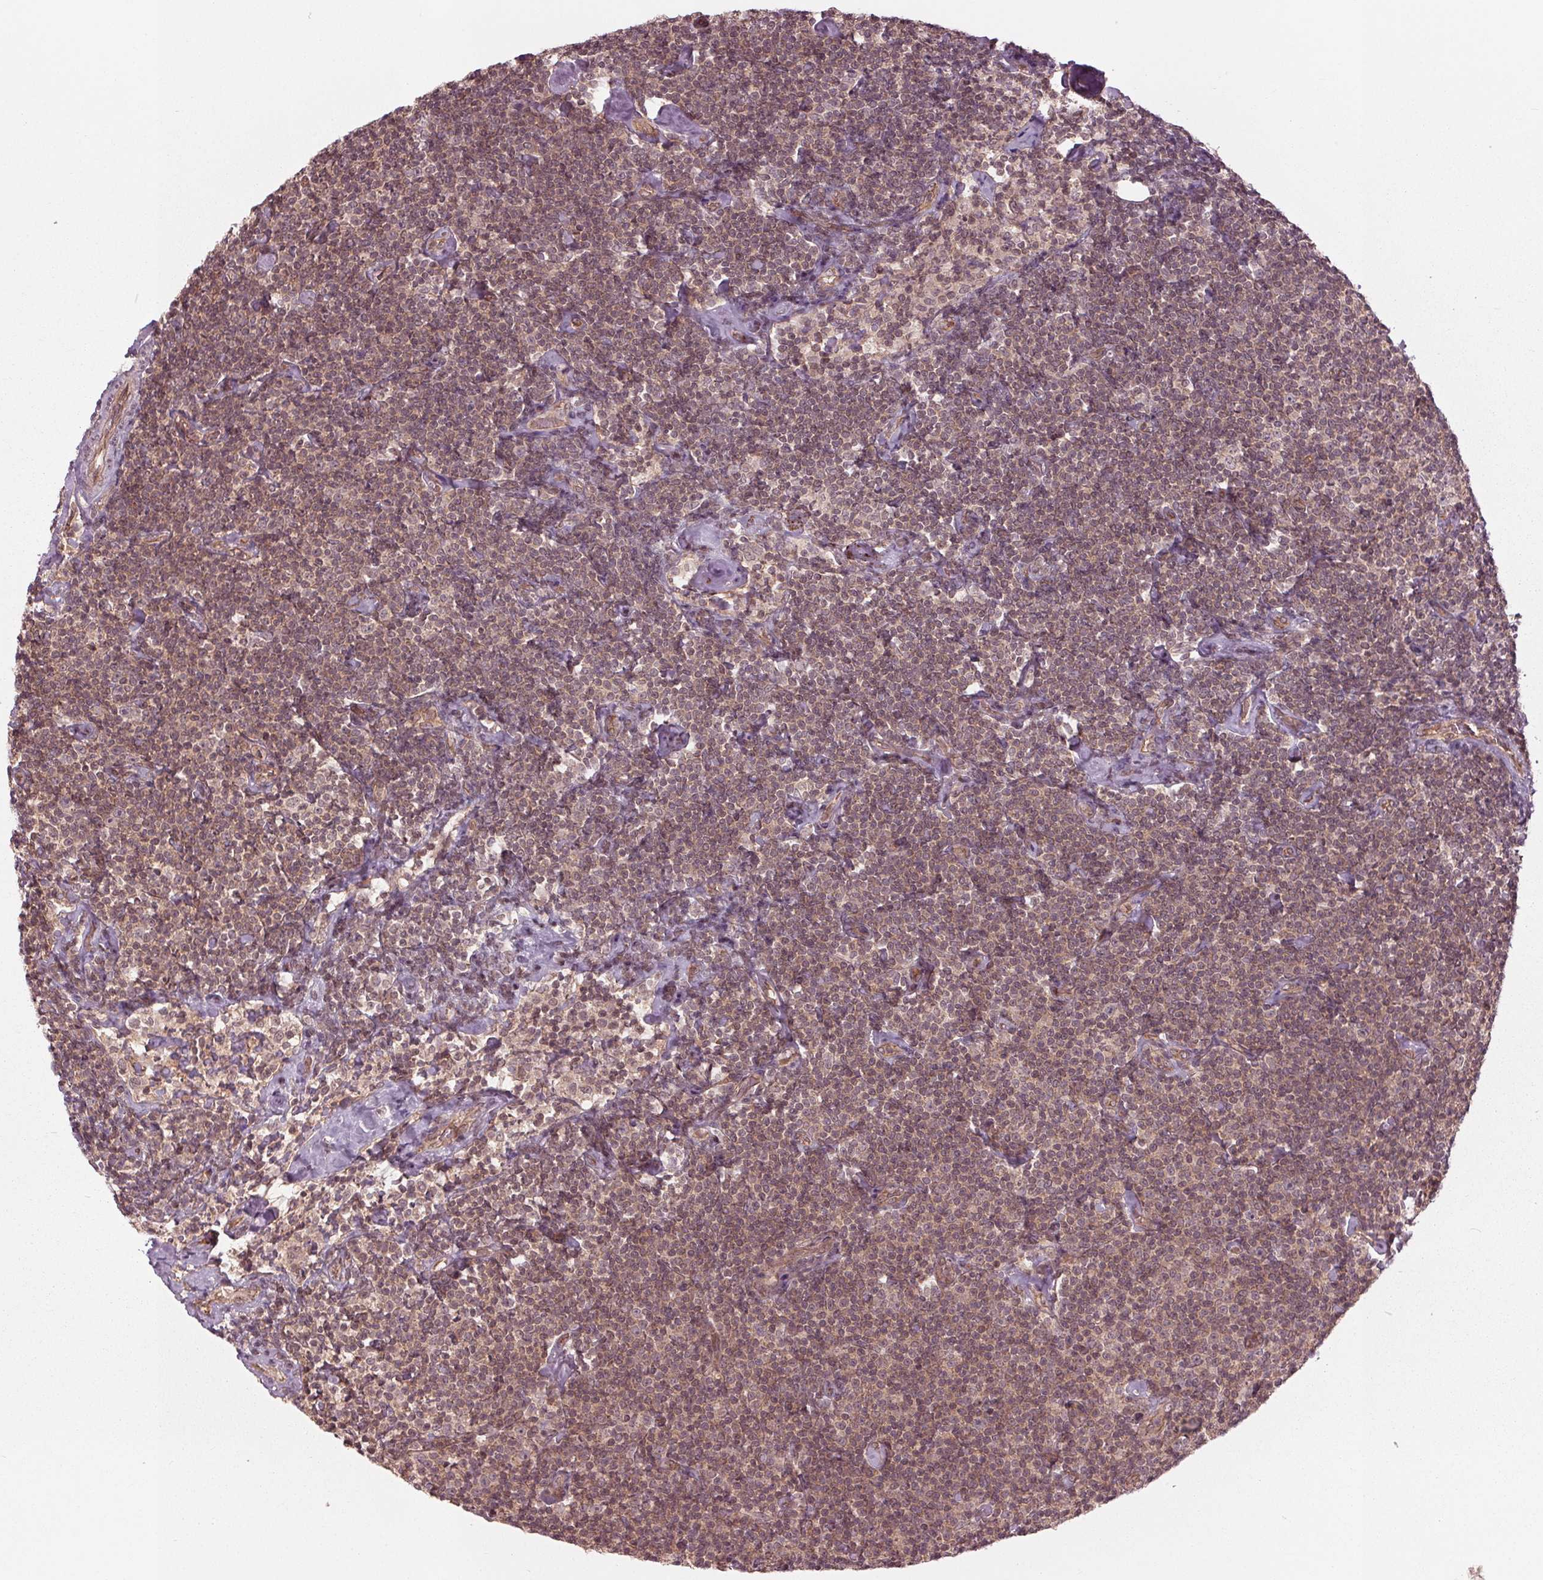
{"staining": {"intensity": "weak", "quantity": "<25%", "location": "nuclear"}, "tissue": "lymphoma", "cell_type": "Tumor cells", "image_type": "cancer", "snomed": [{"axis": "morphology", "description": "Malignant lymphoma, non-Hodgkin's type, Low grade"}, {"axis": "topography", "description": "Lymph node"}], "caption": "This histopathology image is of lymphoma stained with IHC to label a protein in brown with the nuclei are counter-stained blue. There is no positivity in tumor cells.", "gene": "BTBD1", "patient": {"sex": "male", "age": 81}}